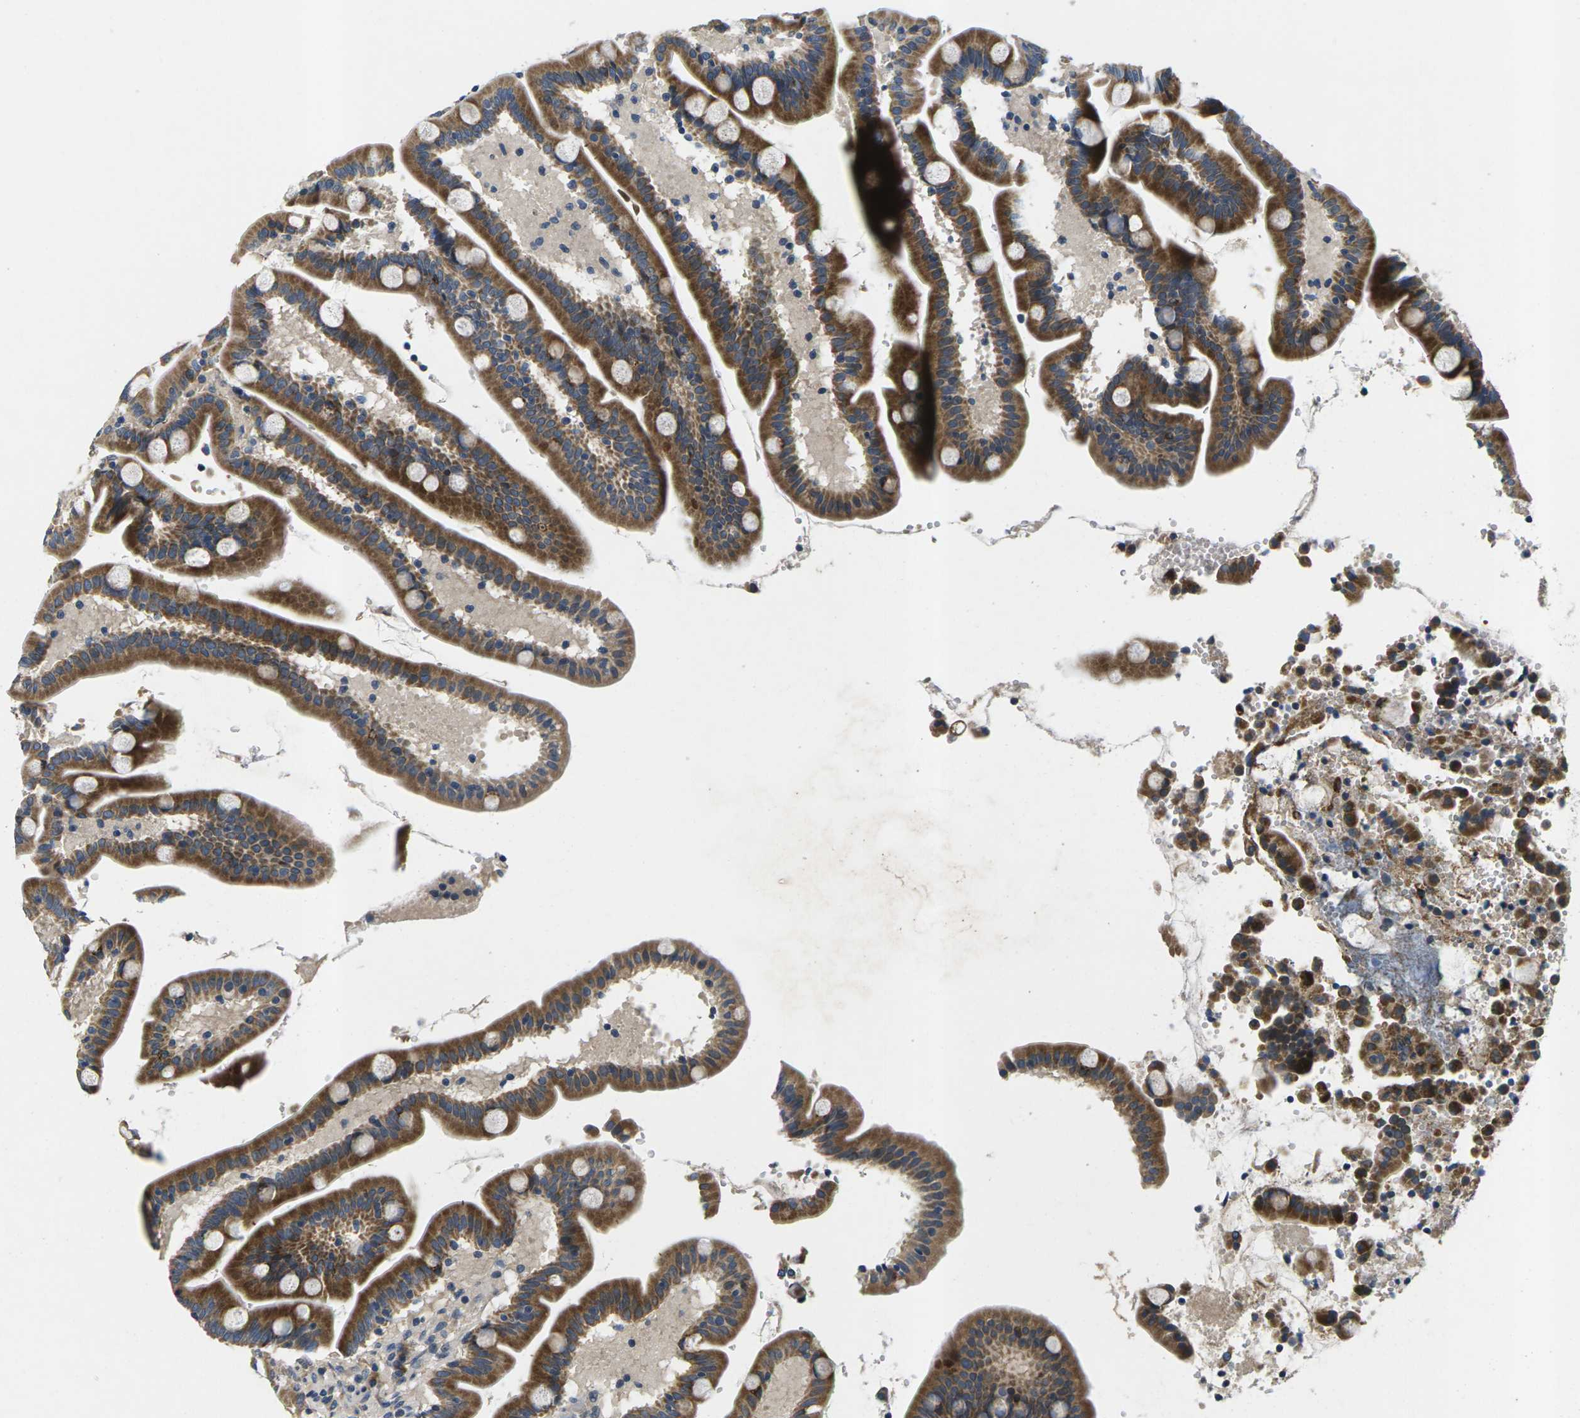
{"staining": {"intensity": "moderate", "quantity": ">75%", "location": "cytoplasmic/membranous"}, "tissue": "duodenum", "cell_type": "Glandular cells", "image_type": "normal", "snomed": [{"axis": "morphology", "description": "Normal tissue, NOS"}, {"axis": "topography", "description": "Duodenum"}], "caption": "Moderate cytoplasmic/membranous positivity for a protein is appreciated in approximately >75% of glandular cells of unremarkable duodenum using IHC.", "gene": "ERGIC3", "patient": {"sex": "male", "age": 54}}